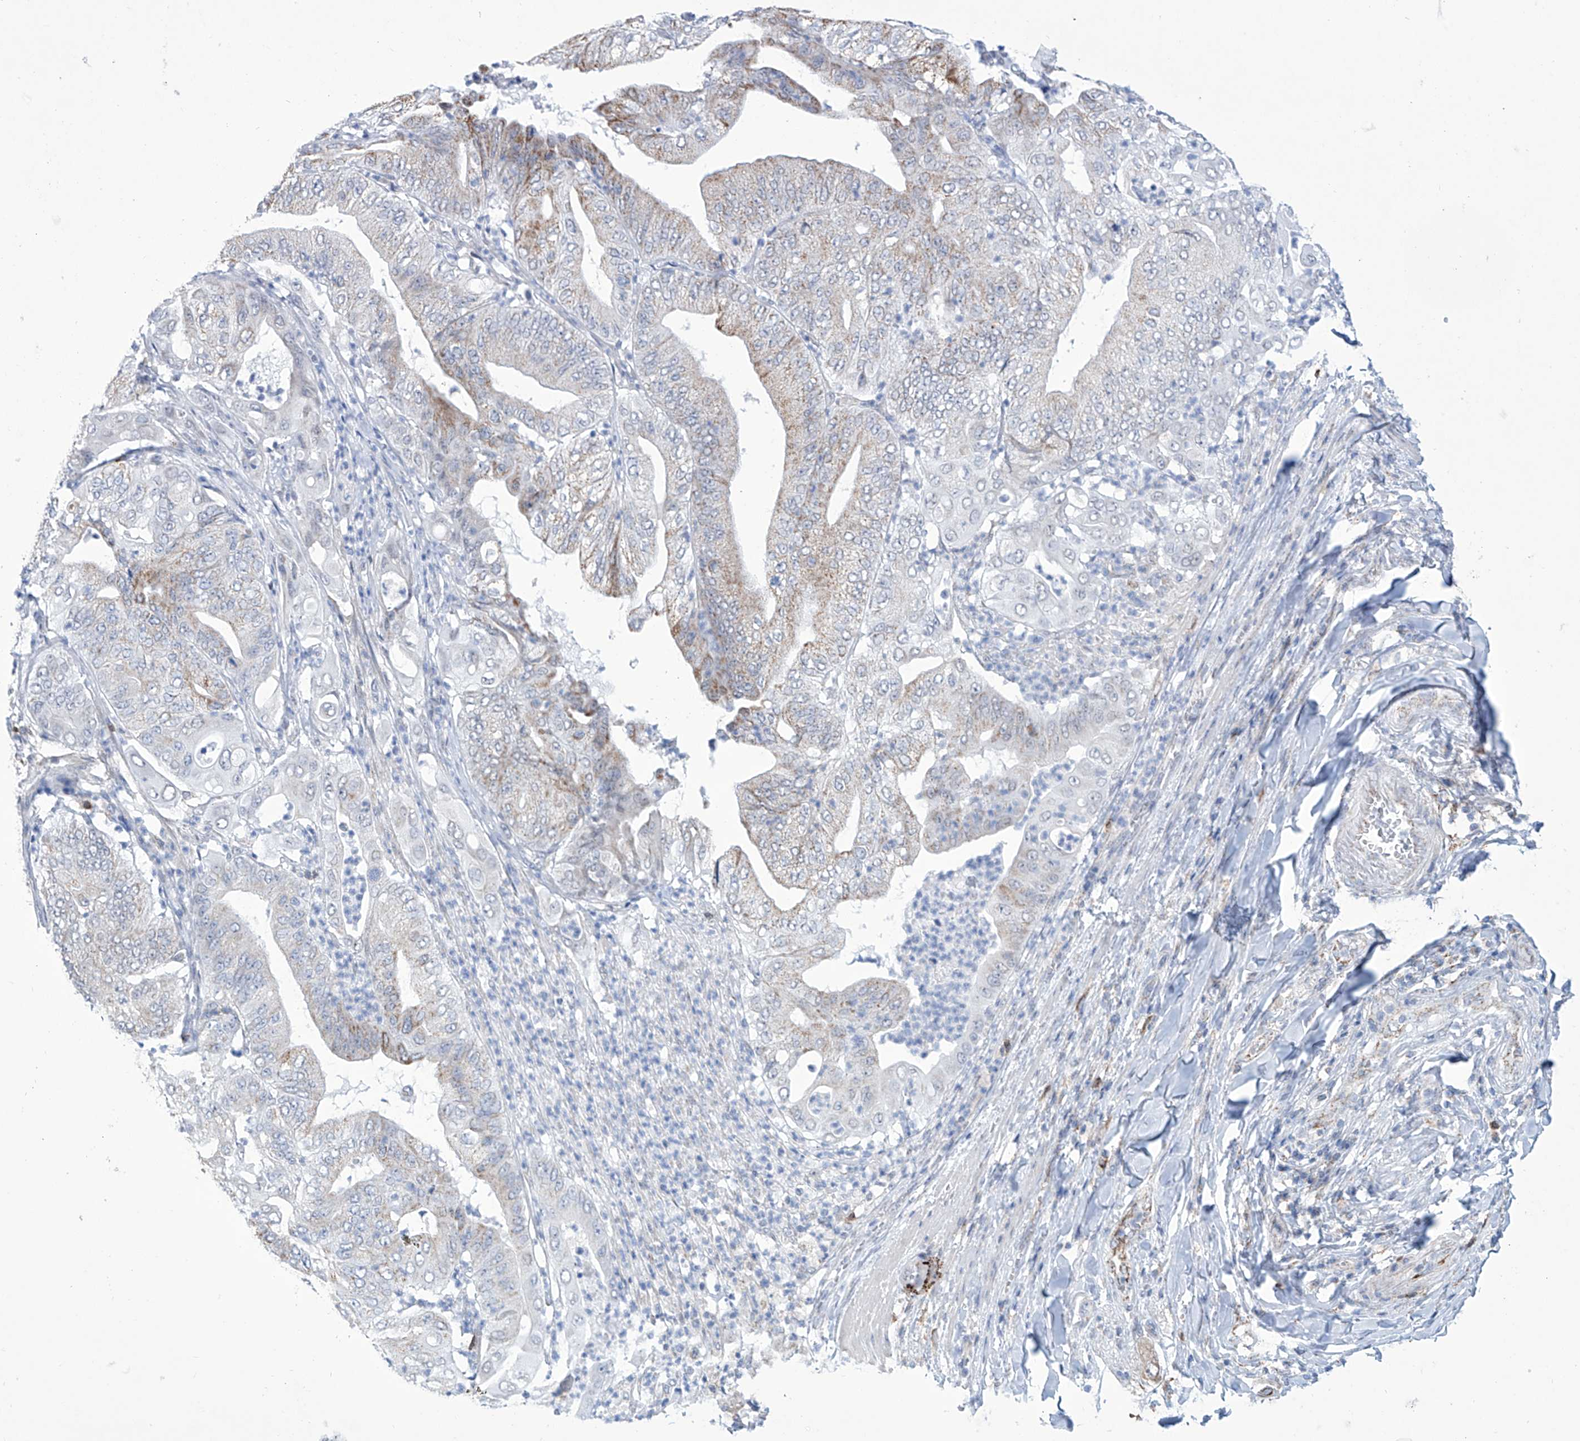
{"staining": {"intensity": "moderate", "quantity": "25%-75%", "location": "cytoplasmic/membranous"}, "tissue": "pancreatic cancer", "cell_type": "Tumor cells", "image_type": "cancer", "snomed": [{"axis": "morphology", "description": "Adenocarcinoma, NOS"}, {"axis": "topography", "description": "Pancreas"}], "caption": "Adenocarcinoma (pancreatic) stained for a protein (brown) exhibits moderate cytoplasmic/membranous positive positivity in about 25%-75% of tumor cells.", "gene": "ALDH6A1", "patient": {"sex": "female", "age": 77}}